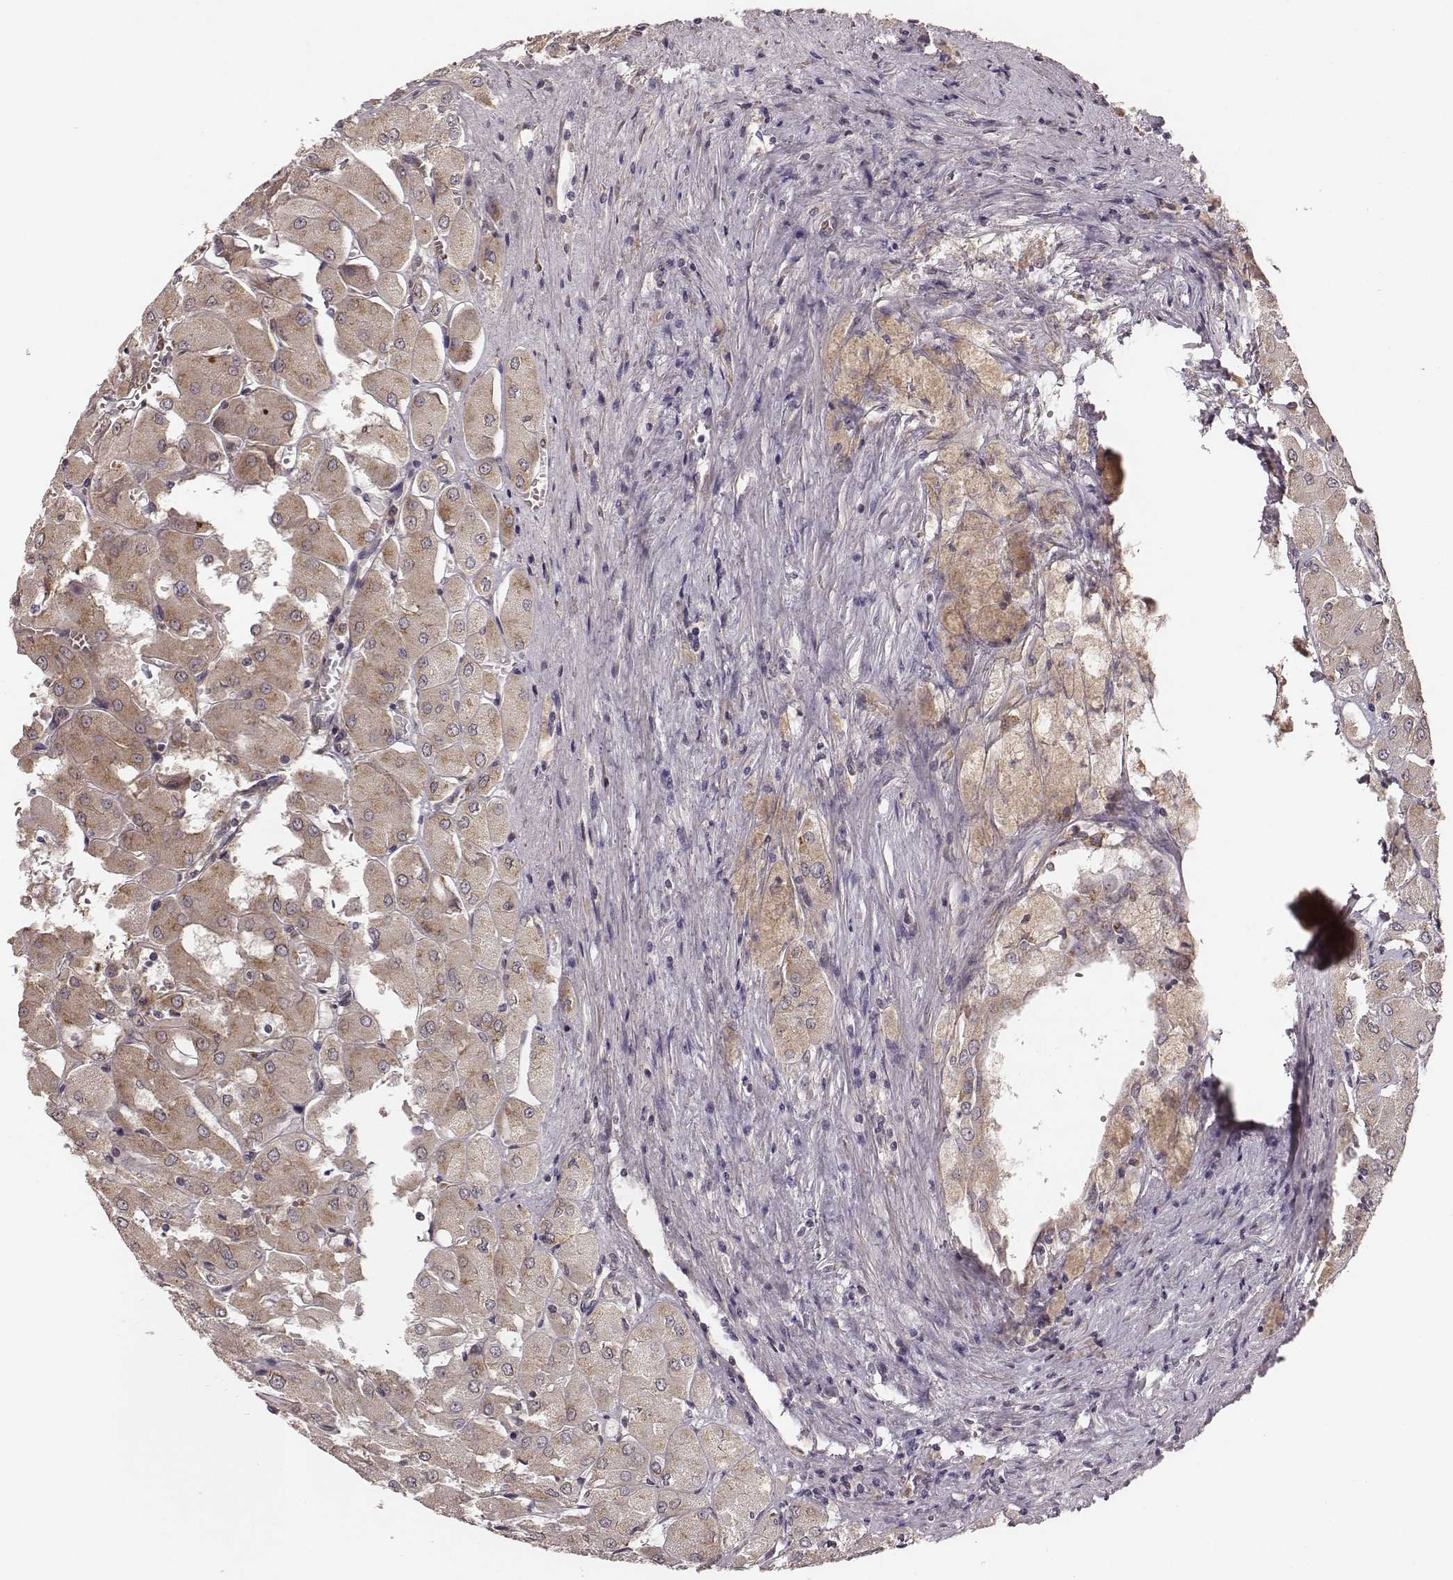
{"staining": {"intensity": "weak", "quantity": ">75%", "location": "cytoplasmic/membranous"}, "tissue": "renal cancer", "cell_type": "Tumor cells", "image_type": "cancer", "snomed": [{"axis": "morphology", "description": "Adenocarcinoma, NOS"}, {"axis": "topography", "description": "Kidney"}], "caption": "Weak cytoplasmic/membranous staining for a protein is seen in approximately >75% of tumor cells of adenocarcinoma (renal) using immunohistochemistry.", "gene": "VPS26A", "patient": {"sex": "male", "age": 72}}